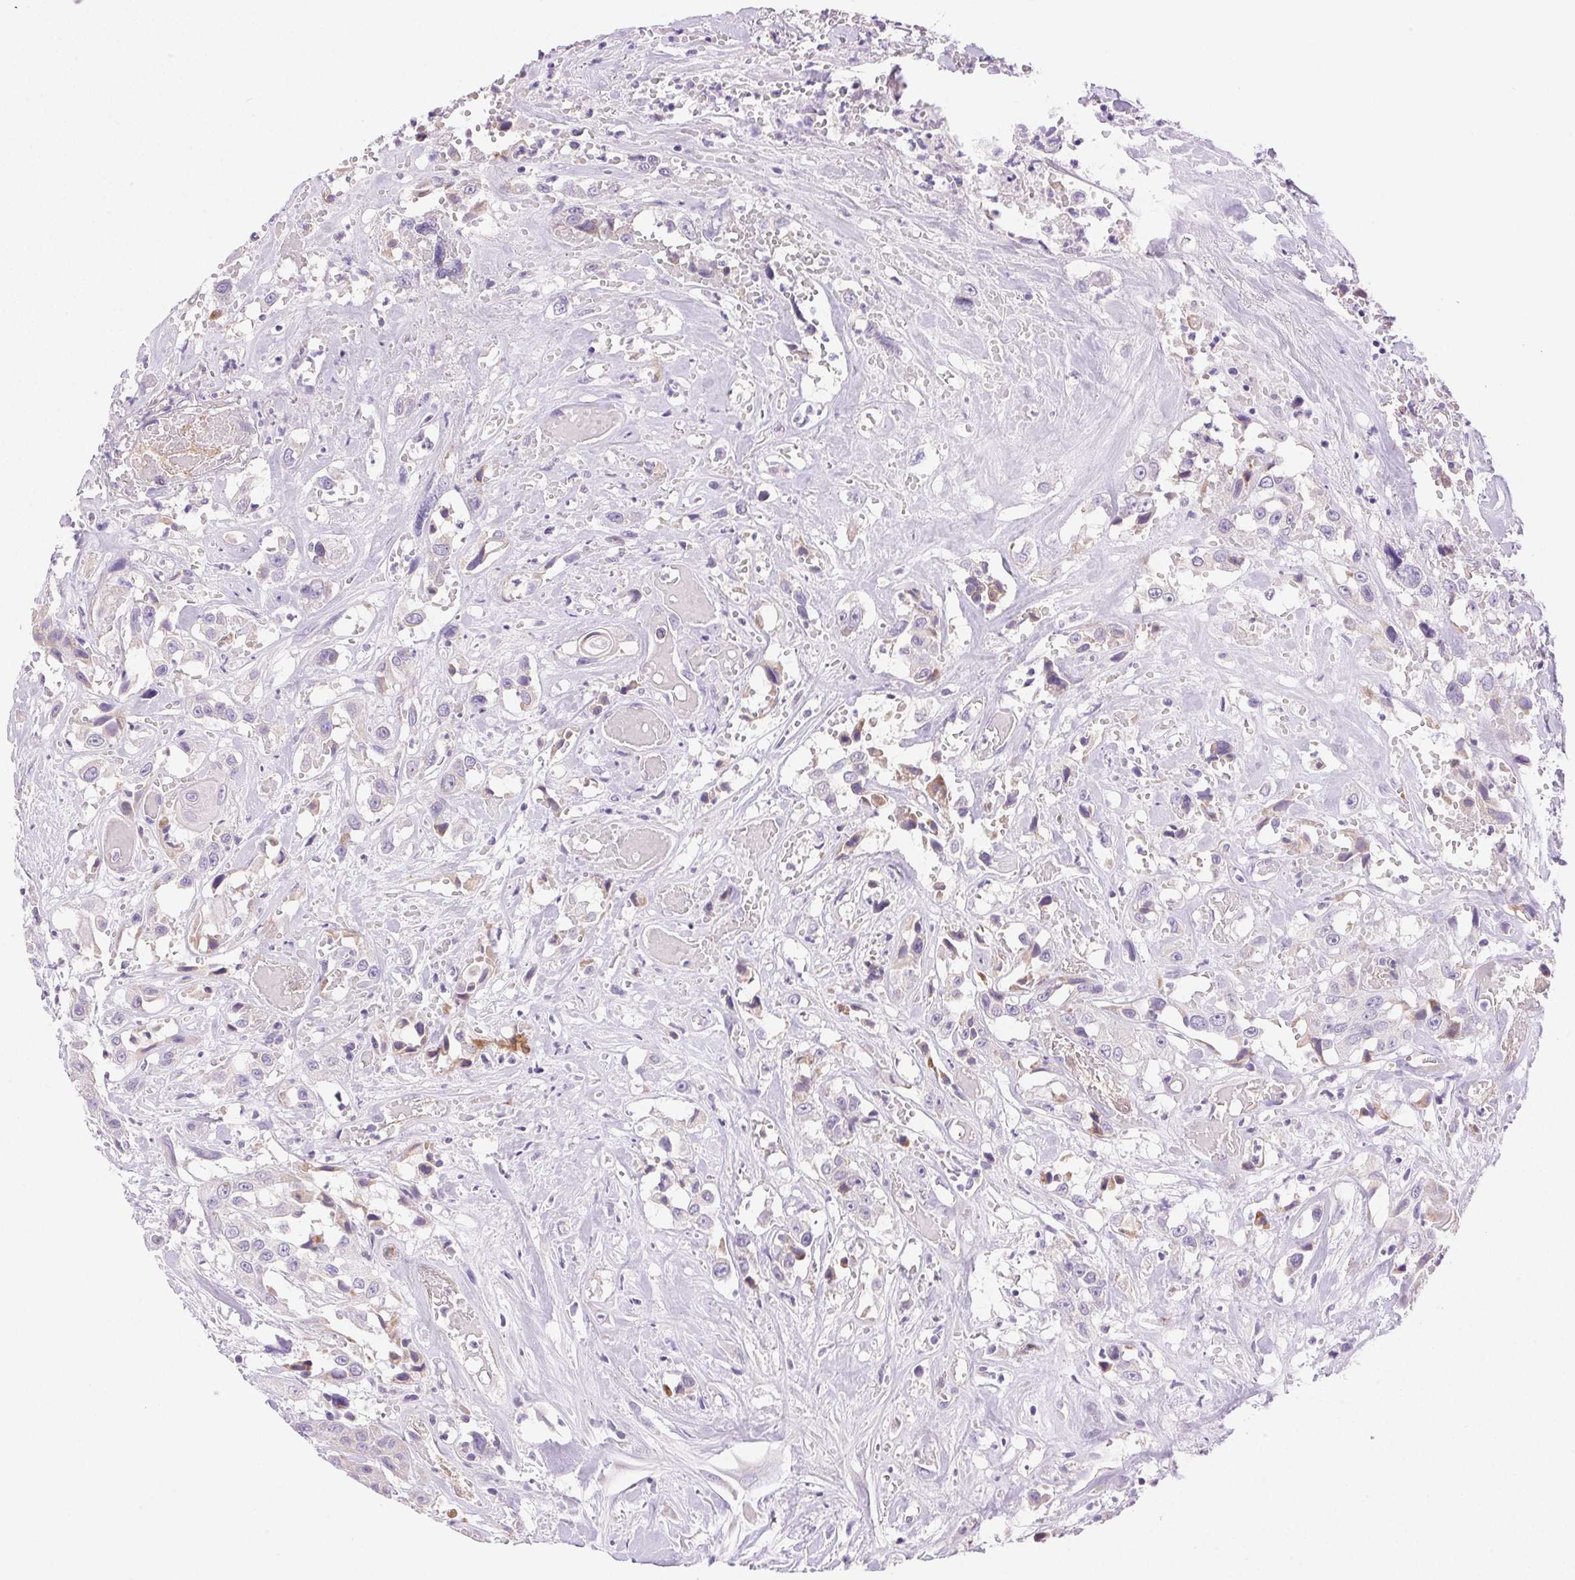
{"staining": {"intensity": "negative", "quantity": "none", "location": "none"}, "tissue": "head and neck cancer", "cell_type": "Tumor cells", "image_type": "cancer", "snomed": [{"axis": "morphology", "description": "Squamous cell carcinoma, NOS"}, {"axis": "topography", "description": "Head-Neck"}], "caption": "Protein analysis of head and neck squamous cell carcinoma shows no significant staining in tumor cells.", "gene": "ARHGAP11B", "patient": {"sex": "male", "age": 57}}